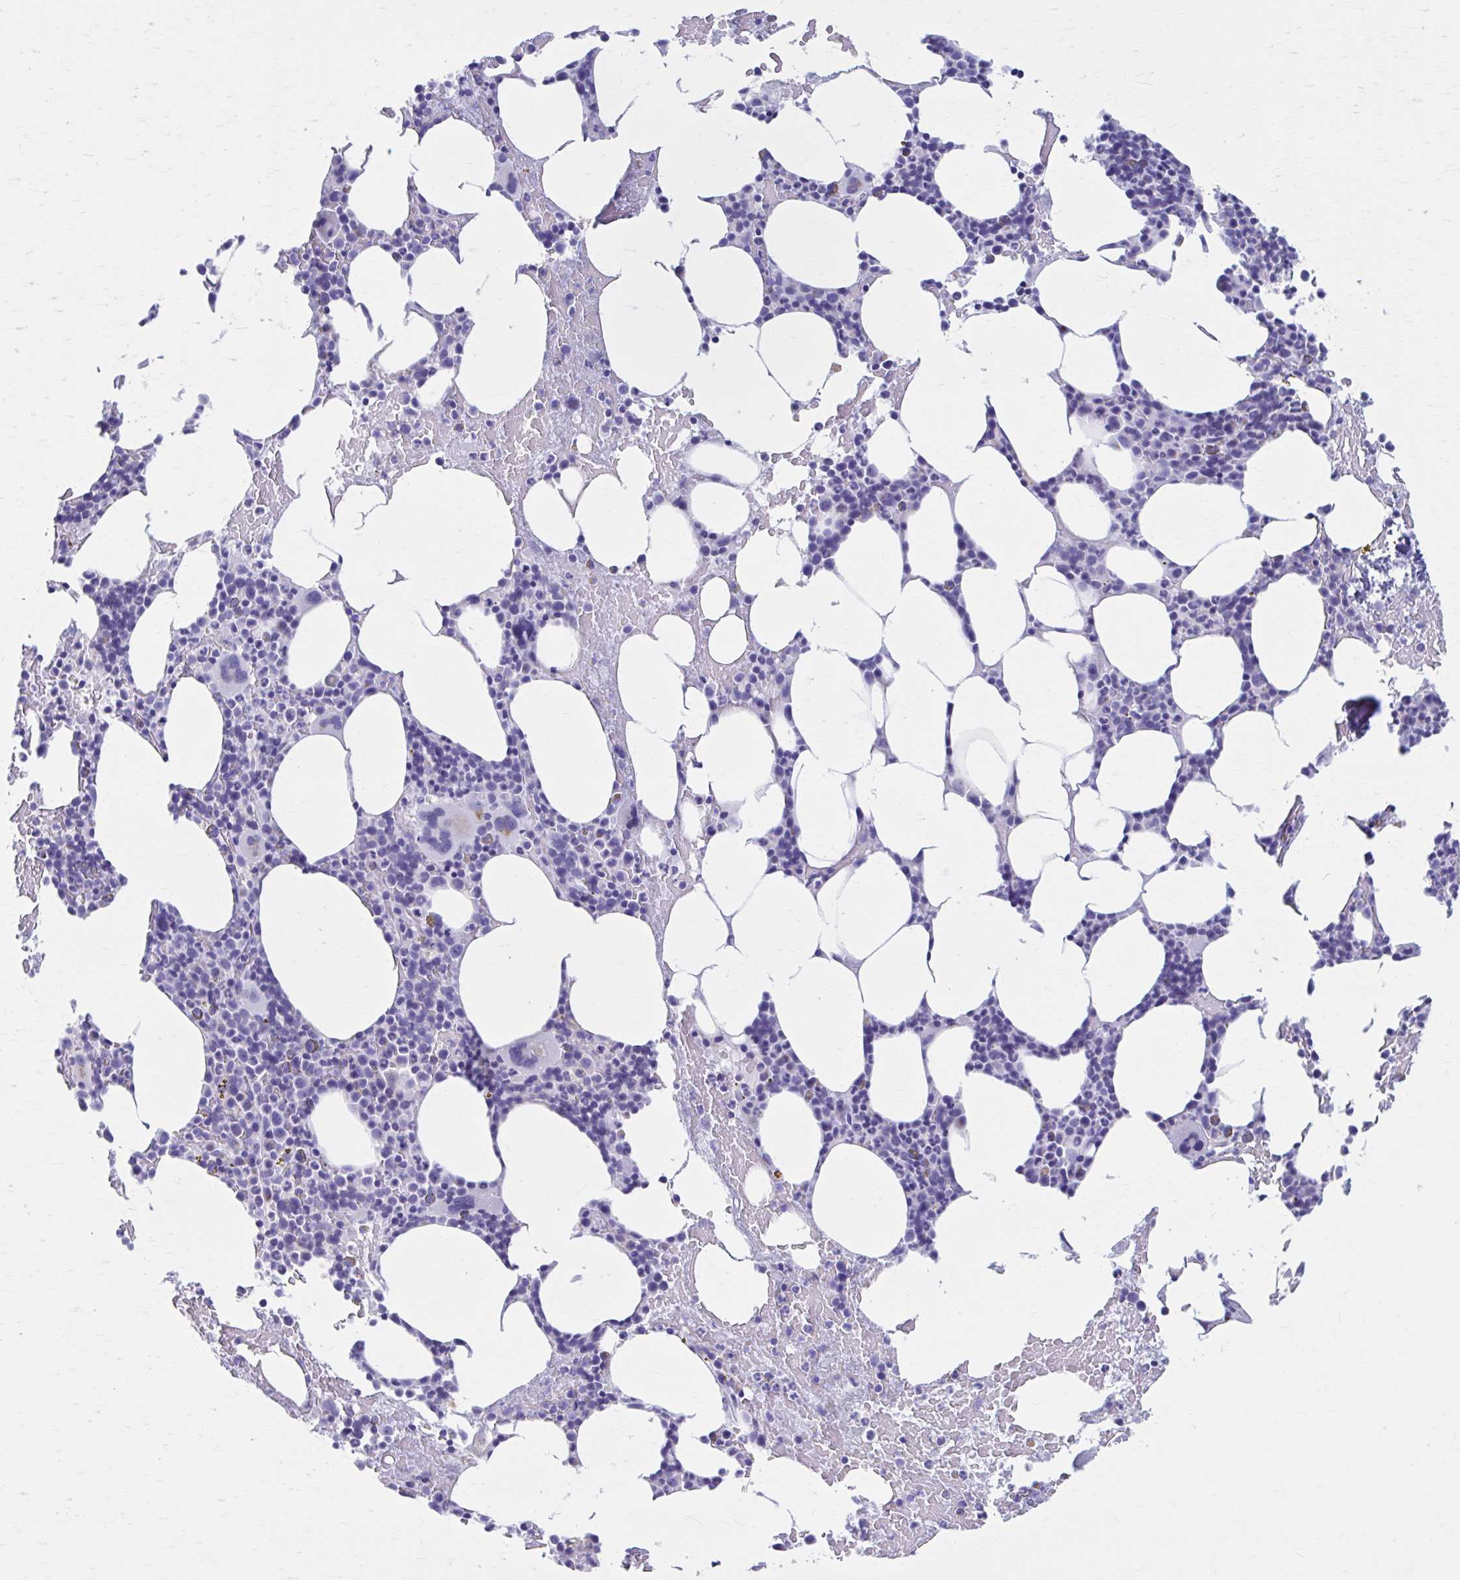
{"staining": {"intensity": "negative", "quantity": "none", "location": "none"}, "tissue": "bone marrow", "cell_type": "Hematopoietic cells", "image_type": "normal", "snomed": [{"axis": "morphology", "description": "Normal tissue, NOS"}, {"axis": "topography", "description": "Bone marrow"}], "caption": "Normal bone marrow was stained to show a protein in brown. There is no significant expression in hematopoietic cells.", "gene": "KCNE2", "patient": {"sex": "female", "age": 62}}